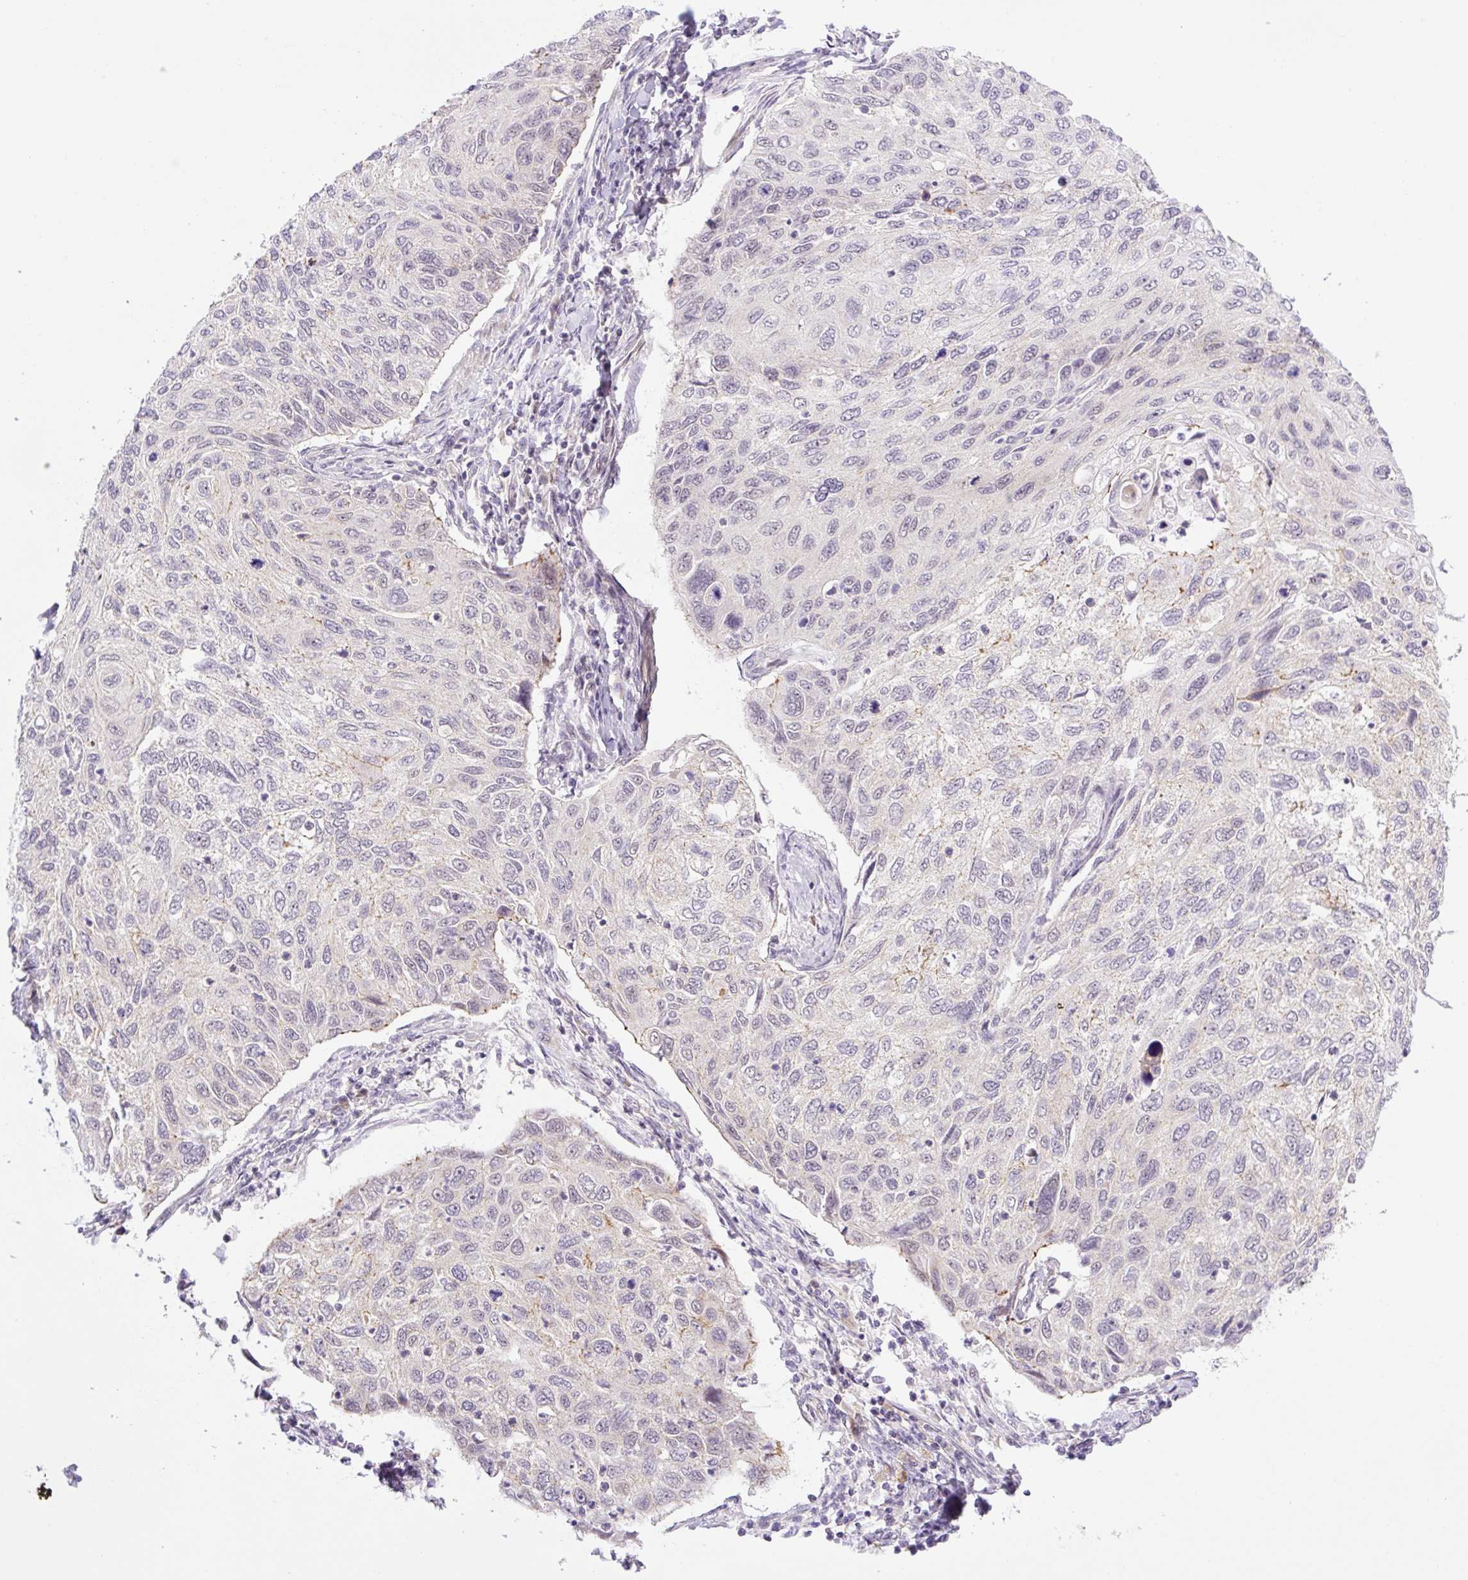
{"staining": {"intensity": "negative", "quantity": "none", "location": "none"}, "tissue": "cervical cancer", "cell_type": "Tumor cells", "image_type": "cancer", "snomed": [{"axis": "morphology", "description": "Squamous cell carcinoma, NOS"}, {"axis": "topography", "description": "Cervix"}], "caption": "This is a micrograph of IHC staining of cervical cancer (squamous cell carcinoma), which shows no positivity in tumor cells.", "gene": "ICE1", "patient": {"sex": "female", "age": 70}}